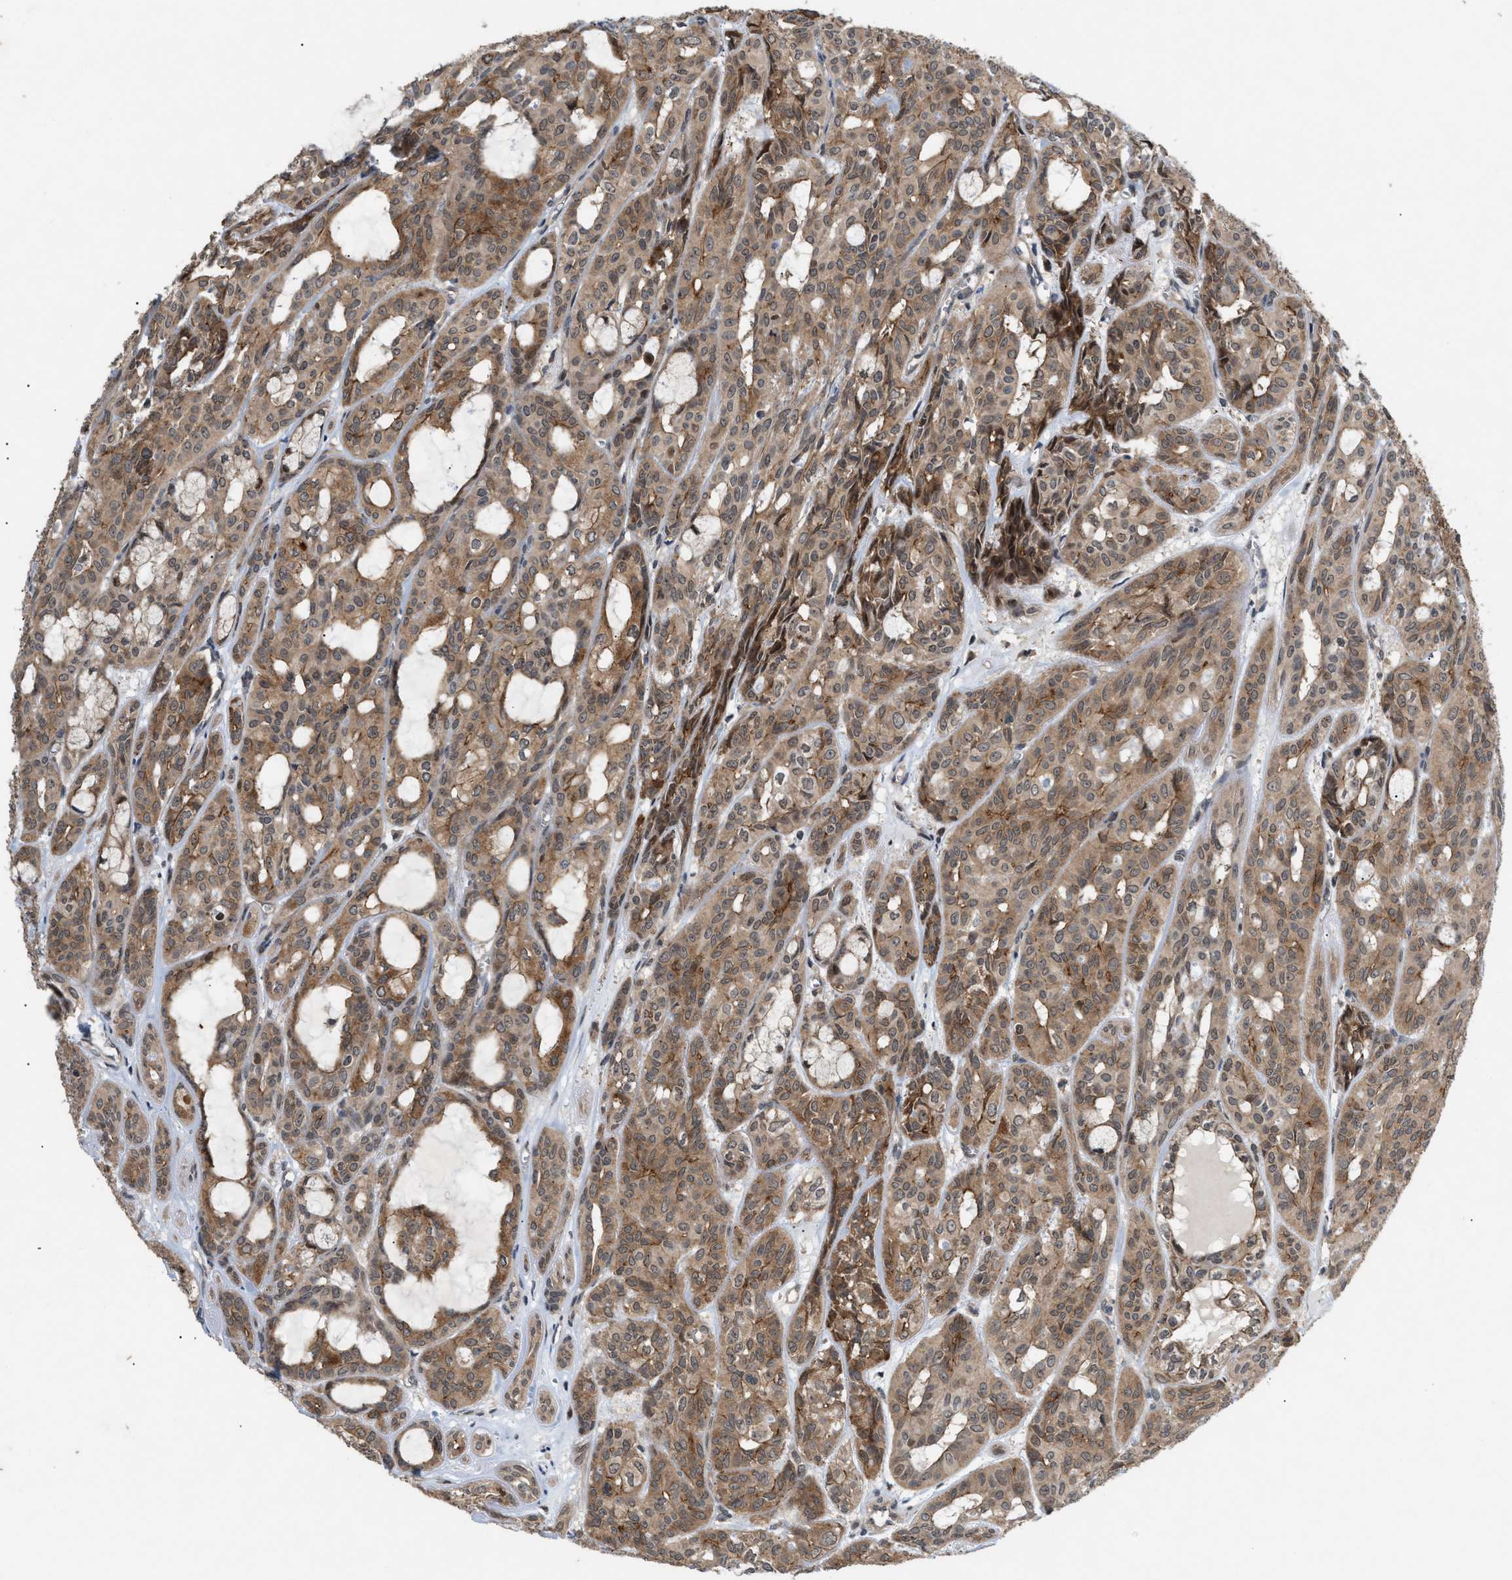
{"staining": {"intensity": "moderate", "quantity": ">75%", "location": "cytoplasmic/membranous"}, "tissue": "head and neck cancer", "cell_type": "Tumor cells", "image_type": "cancer", "snomed": [{"axis": "morphology", "description": "Adenocarcinoma, NOS"}, {"axis": "topography", "description": "Salivary gland, NOS"}, {"axis": "topography", "description": "Head-Neck"}], "caption": "A photomicrograph showing moderate cytoplasmic/membranous expression in about >75% of tumor cells in head and neck cancer (adenocarcinoma), as visualized by brown immunohistochemical staining.", "gene": "MFSD6", "patient": {"sex": "female", "age": 76}}